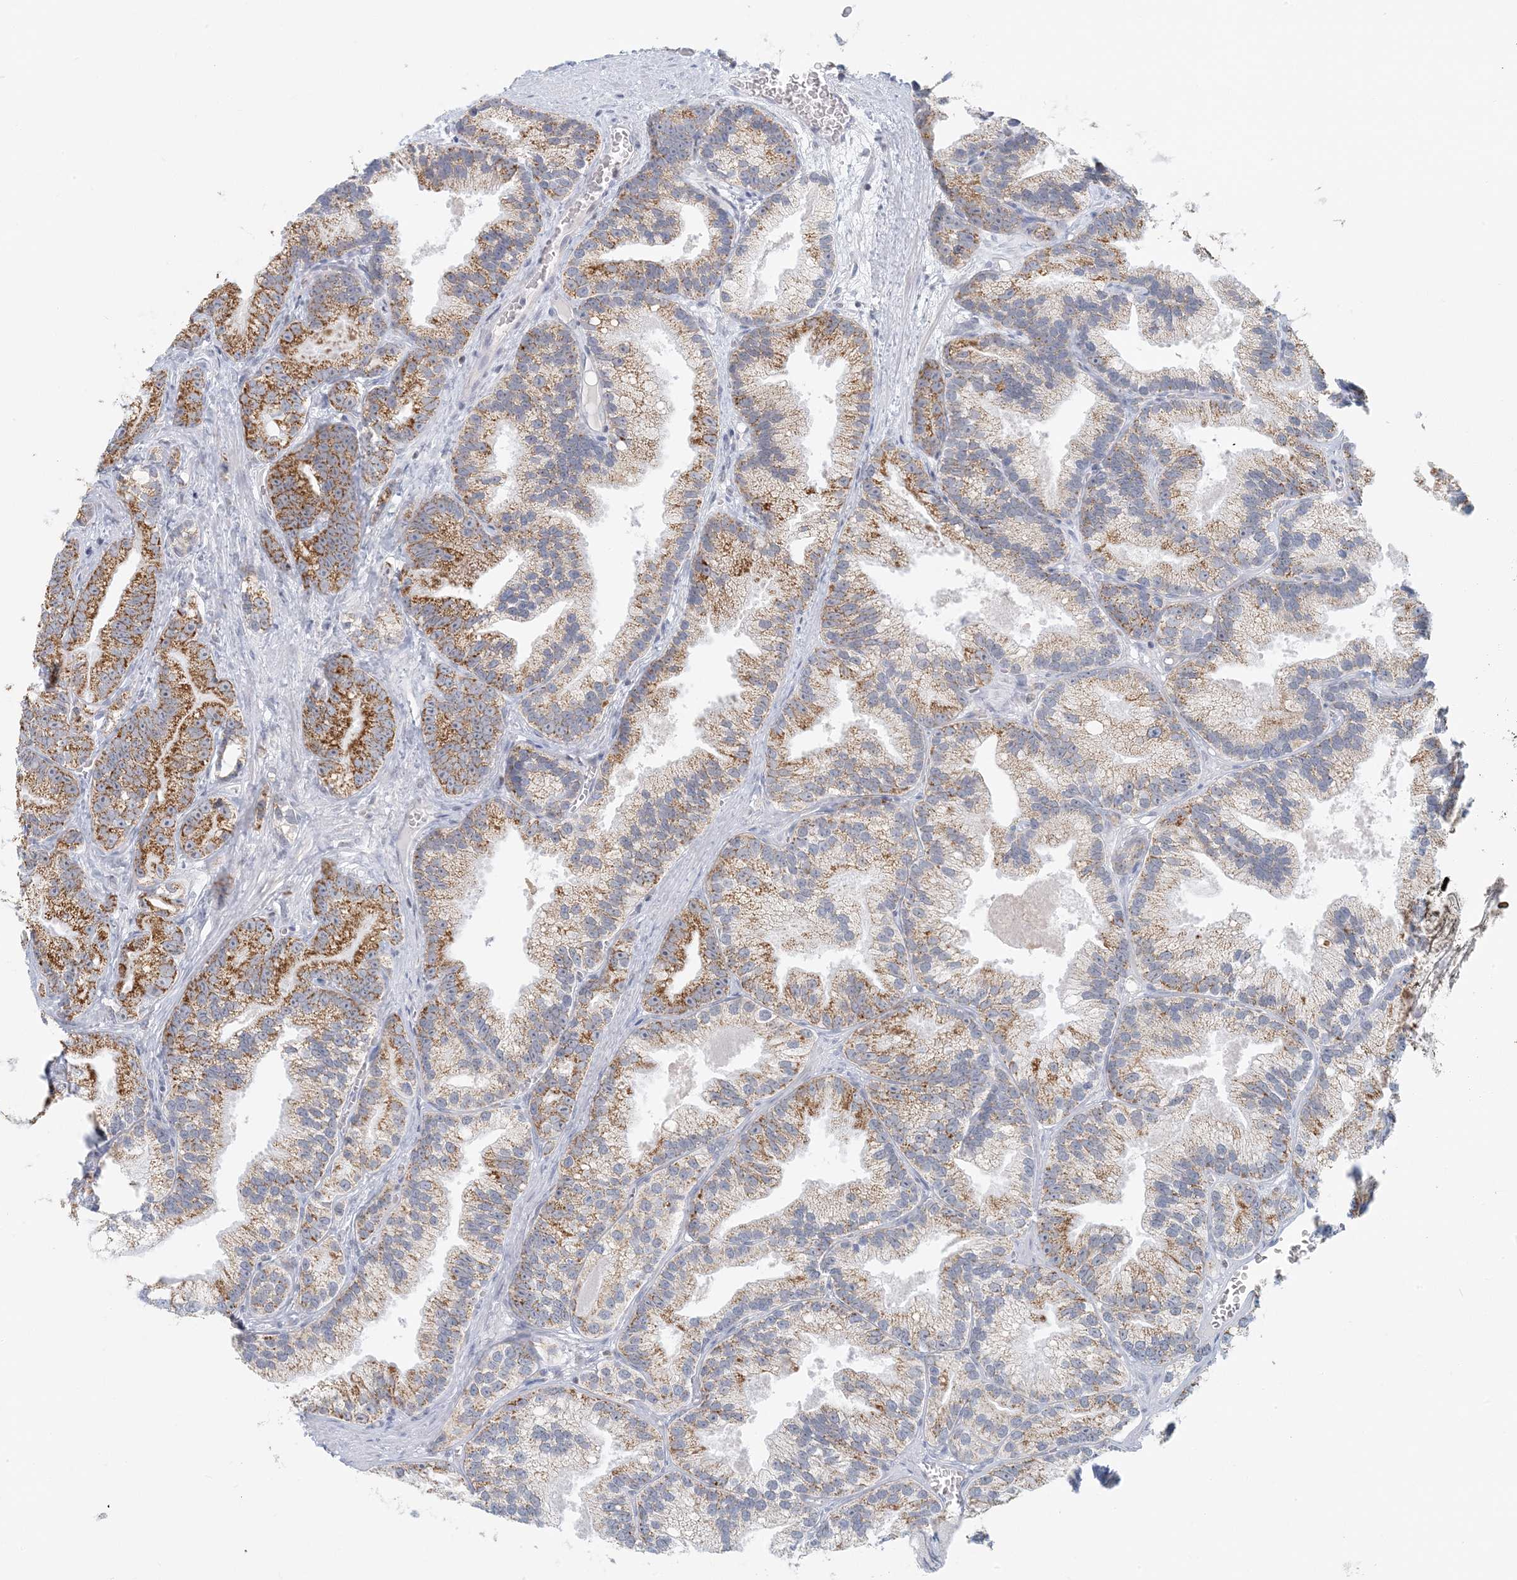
{"staining": {"intensity": "moderate", "quantity": ">75%", "location": "cytoplasmic/membranous"}, "tissue": "prostate cancer", "cell_type": "Tumor cells", "image_type": "cancer", "snomed": [{"axis": "morphology", "description": "Adenocarcinoma, Low grade"}, {"axis": "topography", "description": "Prostate"}], "caption": "A brown stain shows moderate cytoplasmic/membranous expression of a protein in human prostate adenocarcinoma (low-grade) tumor cells.", "gene": "BDH1", "patient": {"sex": "male", "age": 89}}